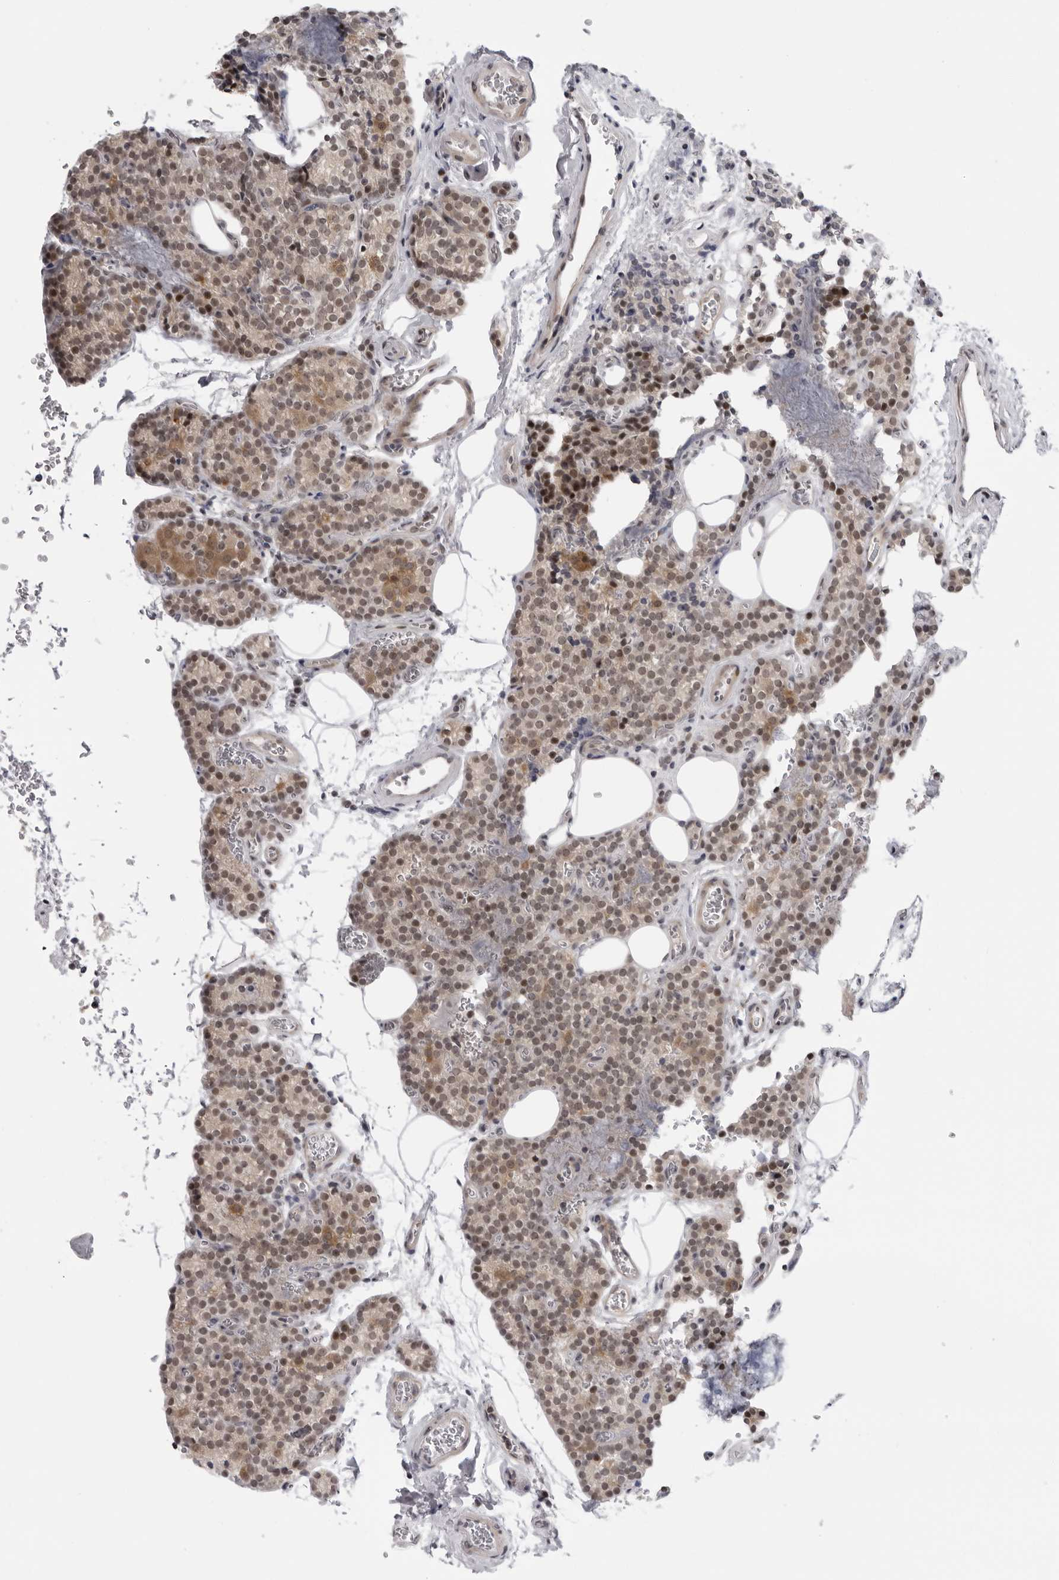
{"staining": {"intensity": "moderate", "quantity": ">75%", "location": "cytoplasmic/membranous,nuclear"}, "tissue": "parathyroid gland", "cell_type": "Glandular cells", "image_type": "normal", "snomed": [{"axis": "morphology", "description": "Normal tissue, NOS"}, {"axis": "topography", "description": "Parathyroid gland"}], "caption": "Approximately >75% of glandular cells in unremarkable human parathyroid gland reveal moderate cytoplasmic/membranous,nuclear protein staining as visualized by brown immunohistochemical staining.", "gene": "ALPK2", "patient": {"sex": "female", "age": 64}}